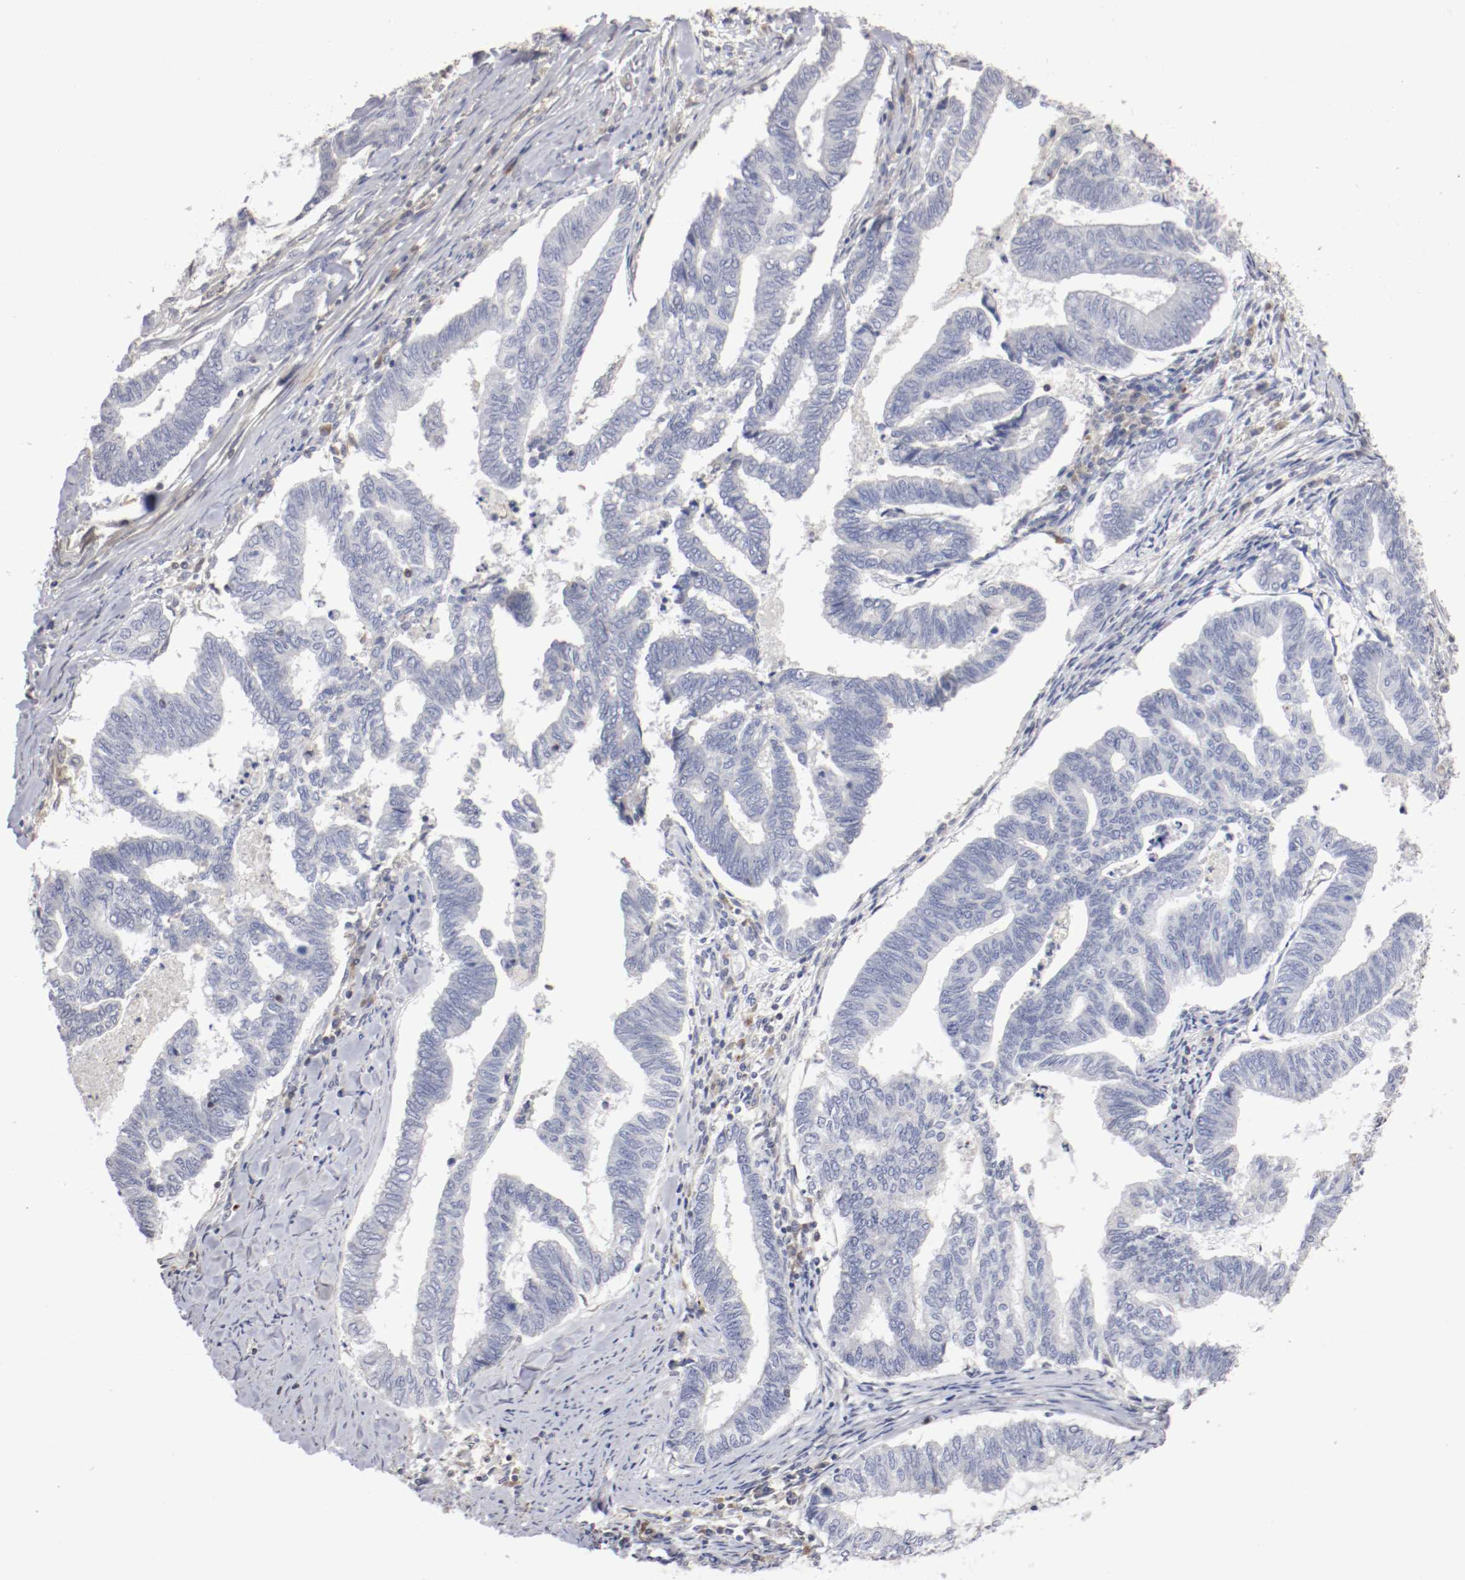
{"staining": {"intensity": "negative", "quantity": "none", "location": "none"}, "tissue": "endometrial cancer", "cell_type": "Tumor cells", "image_type": "cancer", "snomed": [{"axis": "morphology", "description": "Adenocarcinoma, NOS"}, {"axis": "topography", "description": "Endometrium"}], "caption": "Immunohistochemistry (IHC) of endometrial adenocarcinoma demonstrates no positivity in tumor cells. The staining is performed using DAB (3,3'-diaminobenzidine) brown chromogen with nuclei counter-stained in using hematoxylin.", "gene": "CDK6", "patient": {"sex": "female", "age": 79}}